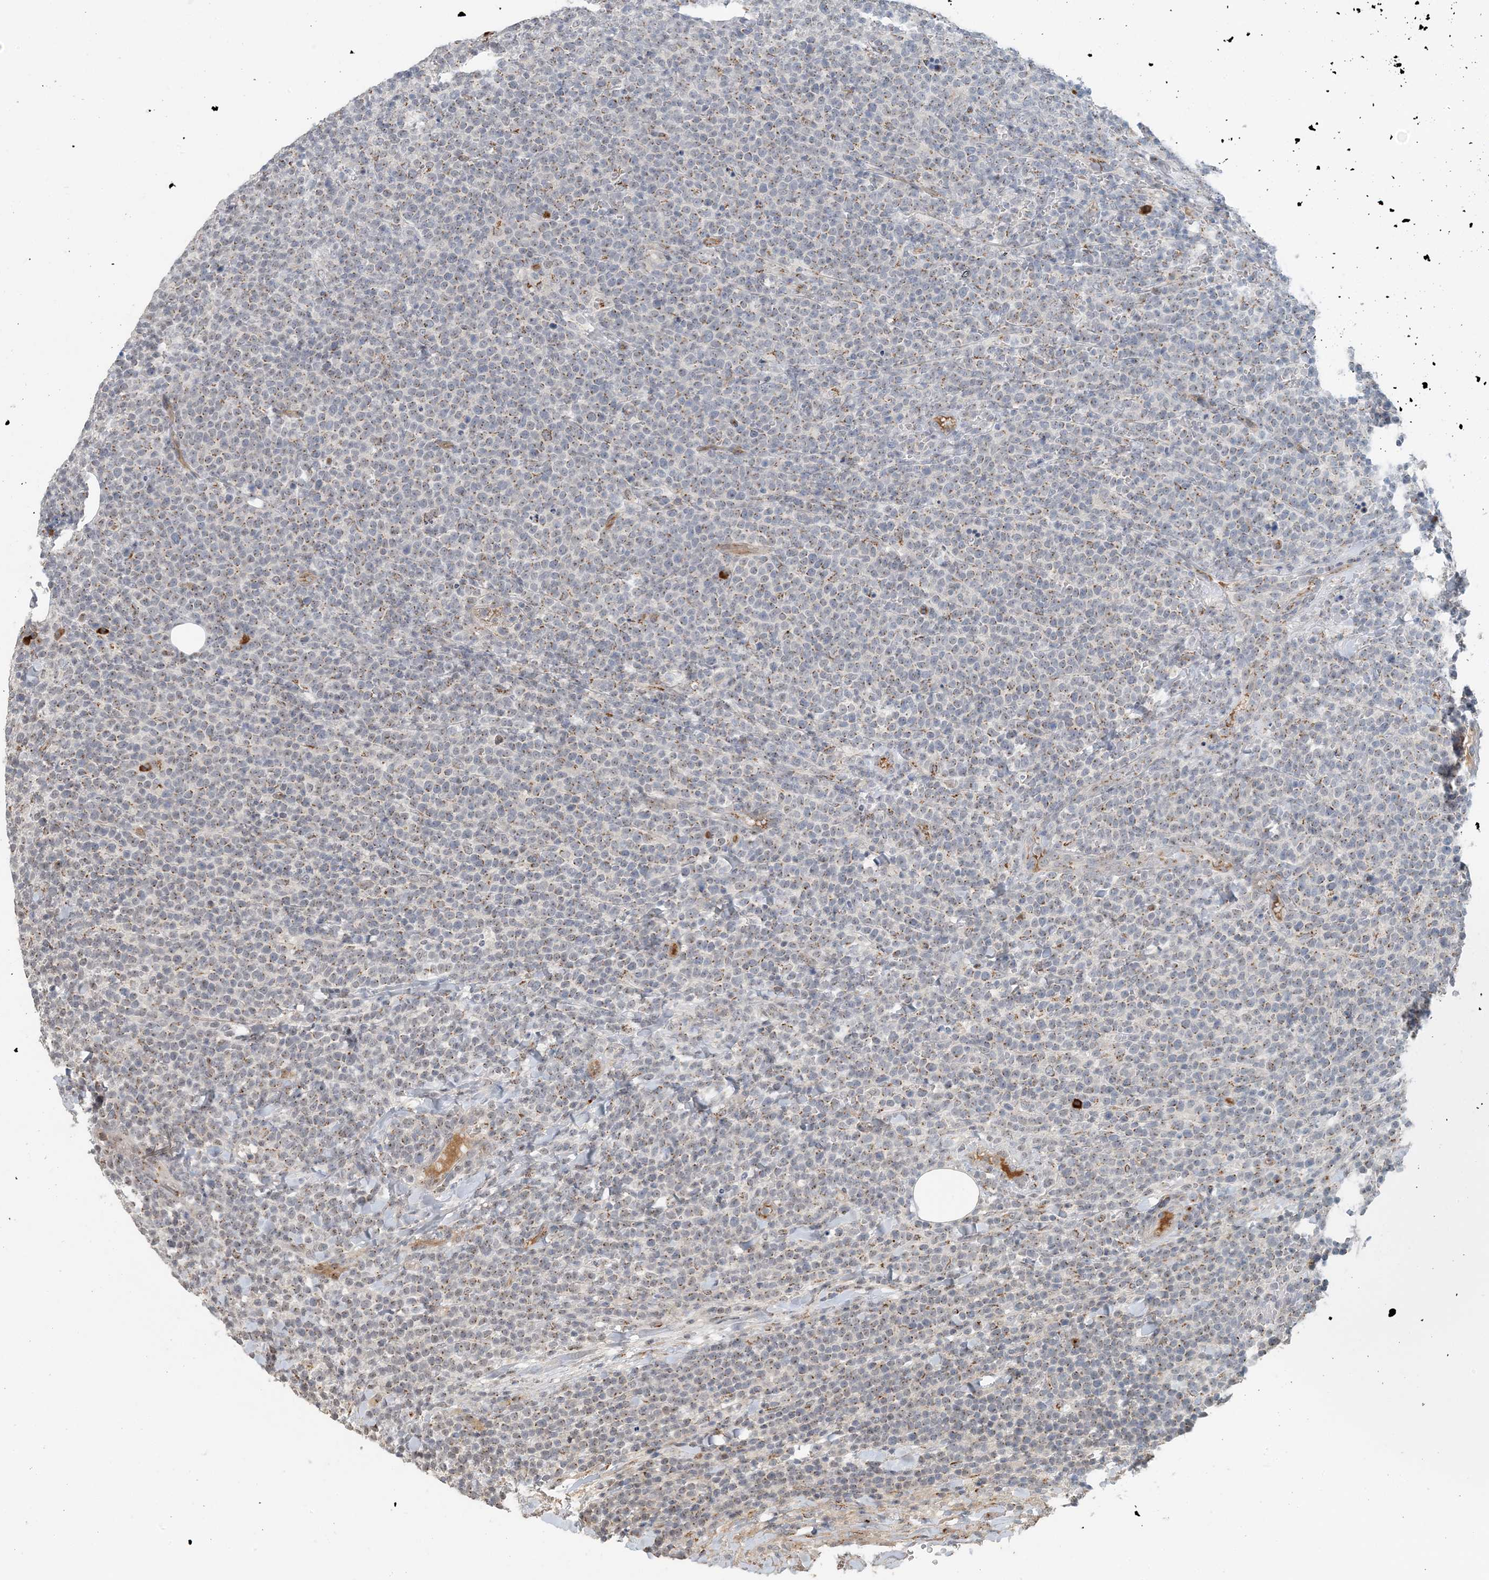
{"staining": {"intensity": "weak", "quantity": "25%-75%", "location": "cytoplasmic/membranous"}, "tissue": "lymphoma", "cell_type": "Tumor cells", "image_type": "cancer", "snomed": [{"axis": "morphology", "description": "Malignant lymphoma, non-Hodgkin's type, High grade"}, {"axis": "topography", "description": "Lymph node"}], "caption": "High-grade malignant lymphoma, non-Hodgkin's type stained for a protein shows weak cytoplasmic/membranous positivity in tumor cells.", "gene": "ZCCHC4", "patient": {"sex": "male", "age": 61}}